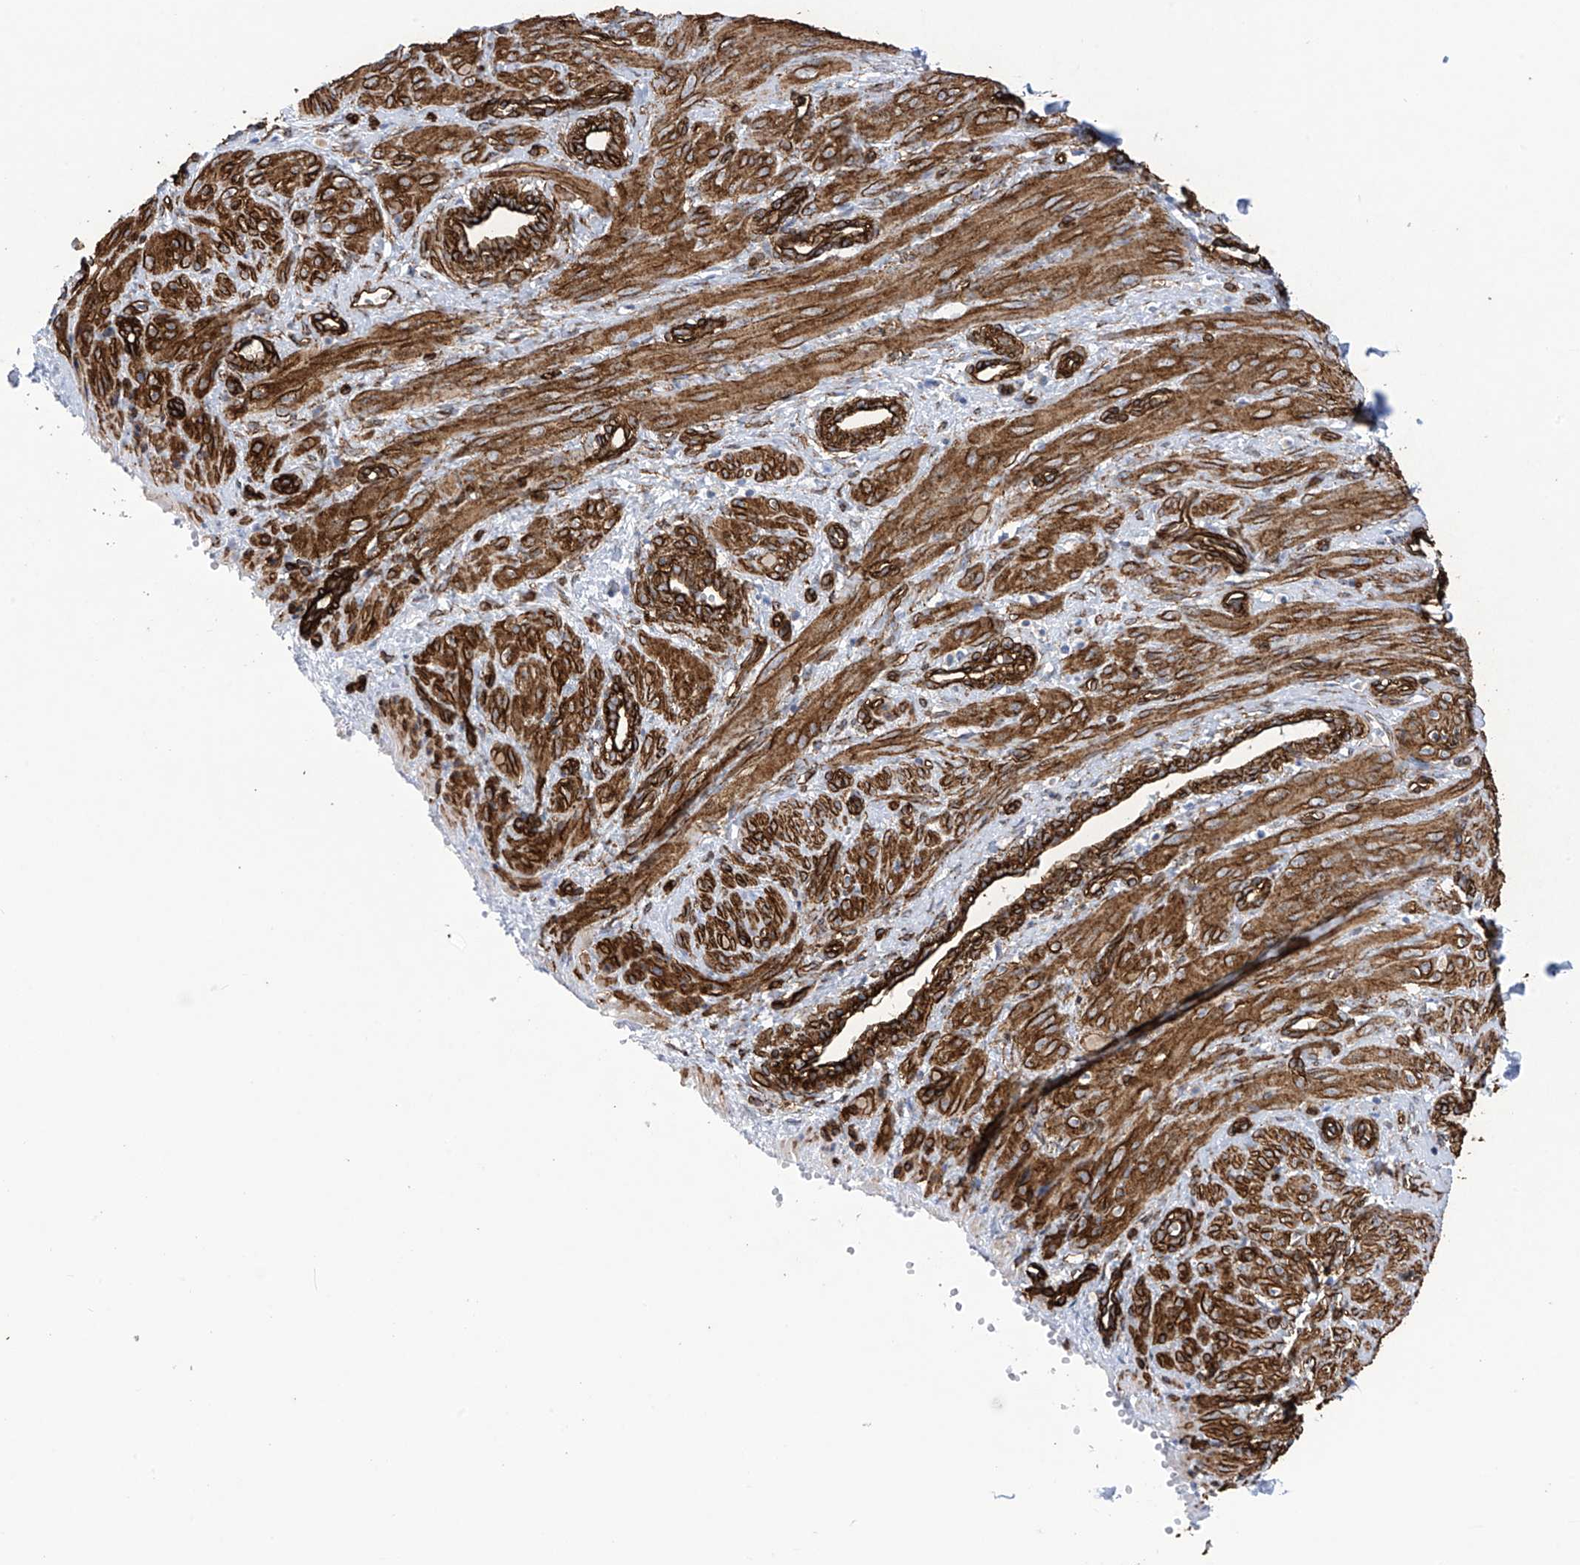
{"staining": {"intensity": "strong", "quantity": ">75%", "location": "cytoplasmic/membranous"}, "tissue": "smooth muscle", "cell_type": "Smooth muscle cells", "image_type": "normal", "snomed": [{"axis": "morphology", "description": "Normal tissue, NOS"}, {"axis": "topography", "description": "Endometrium"}], "caption": "Smooth muscle stained with a brown dye shows strong cytoplasmic/membranous positive expression in approximately >75% of smooth muscle cells.", "gene": "UBTD1", "patient": {"sex": "female", "age": 33}}